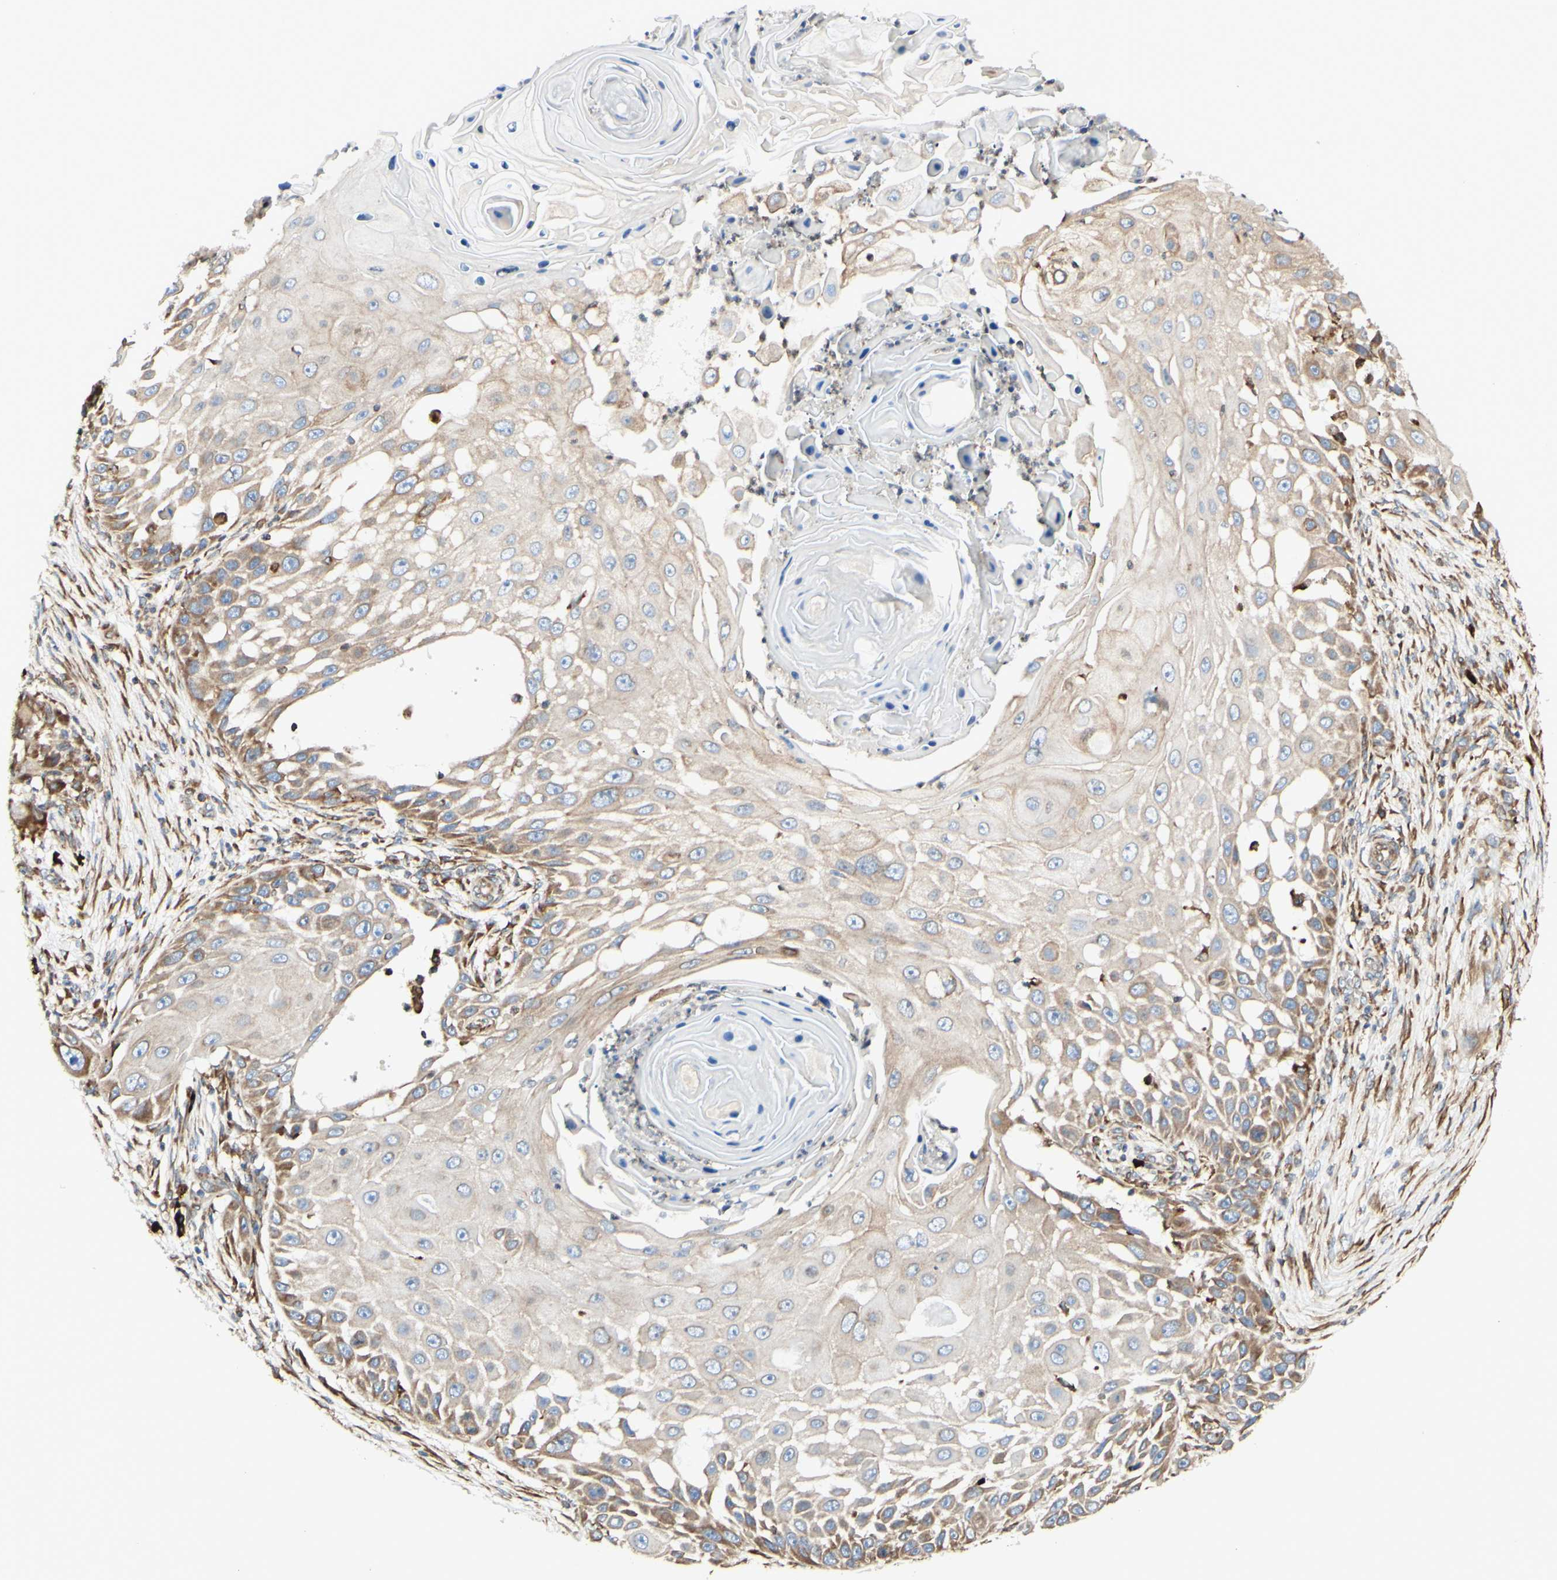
{"staining": {"intensity": "weak", "quantity": ">75%", "location": "cytoplasmic/membranous"}, "tissue": "skin cancer", "cell_type": "Tumor cells", "image_type": "cancer", "snomed": [{"axis": "morphology", "description": "Squamous cell carcinoma, NOS"}, {"axis": "topography", "description": "Skin"}], "caption": "Weak cytoplasmic/membranous protein expression is seen in about >75% of tumor cells in skin squamous cell carcinoma. The protein of interest is stained brown, and the nuclei are stained in blue (DAB IHC with brightfield microscopy, high magnification).", "gene": "DNAJB11", "patient": {"sex": "female", "age": 44}}